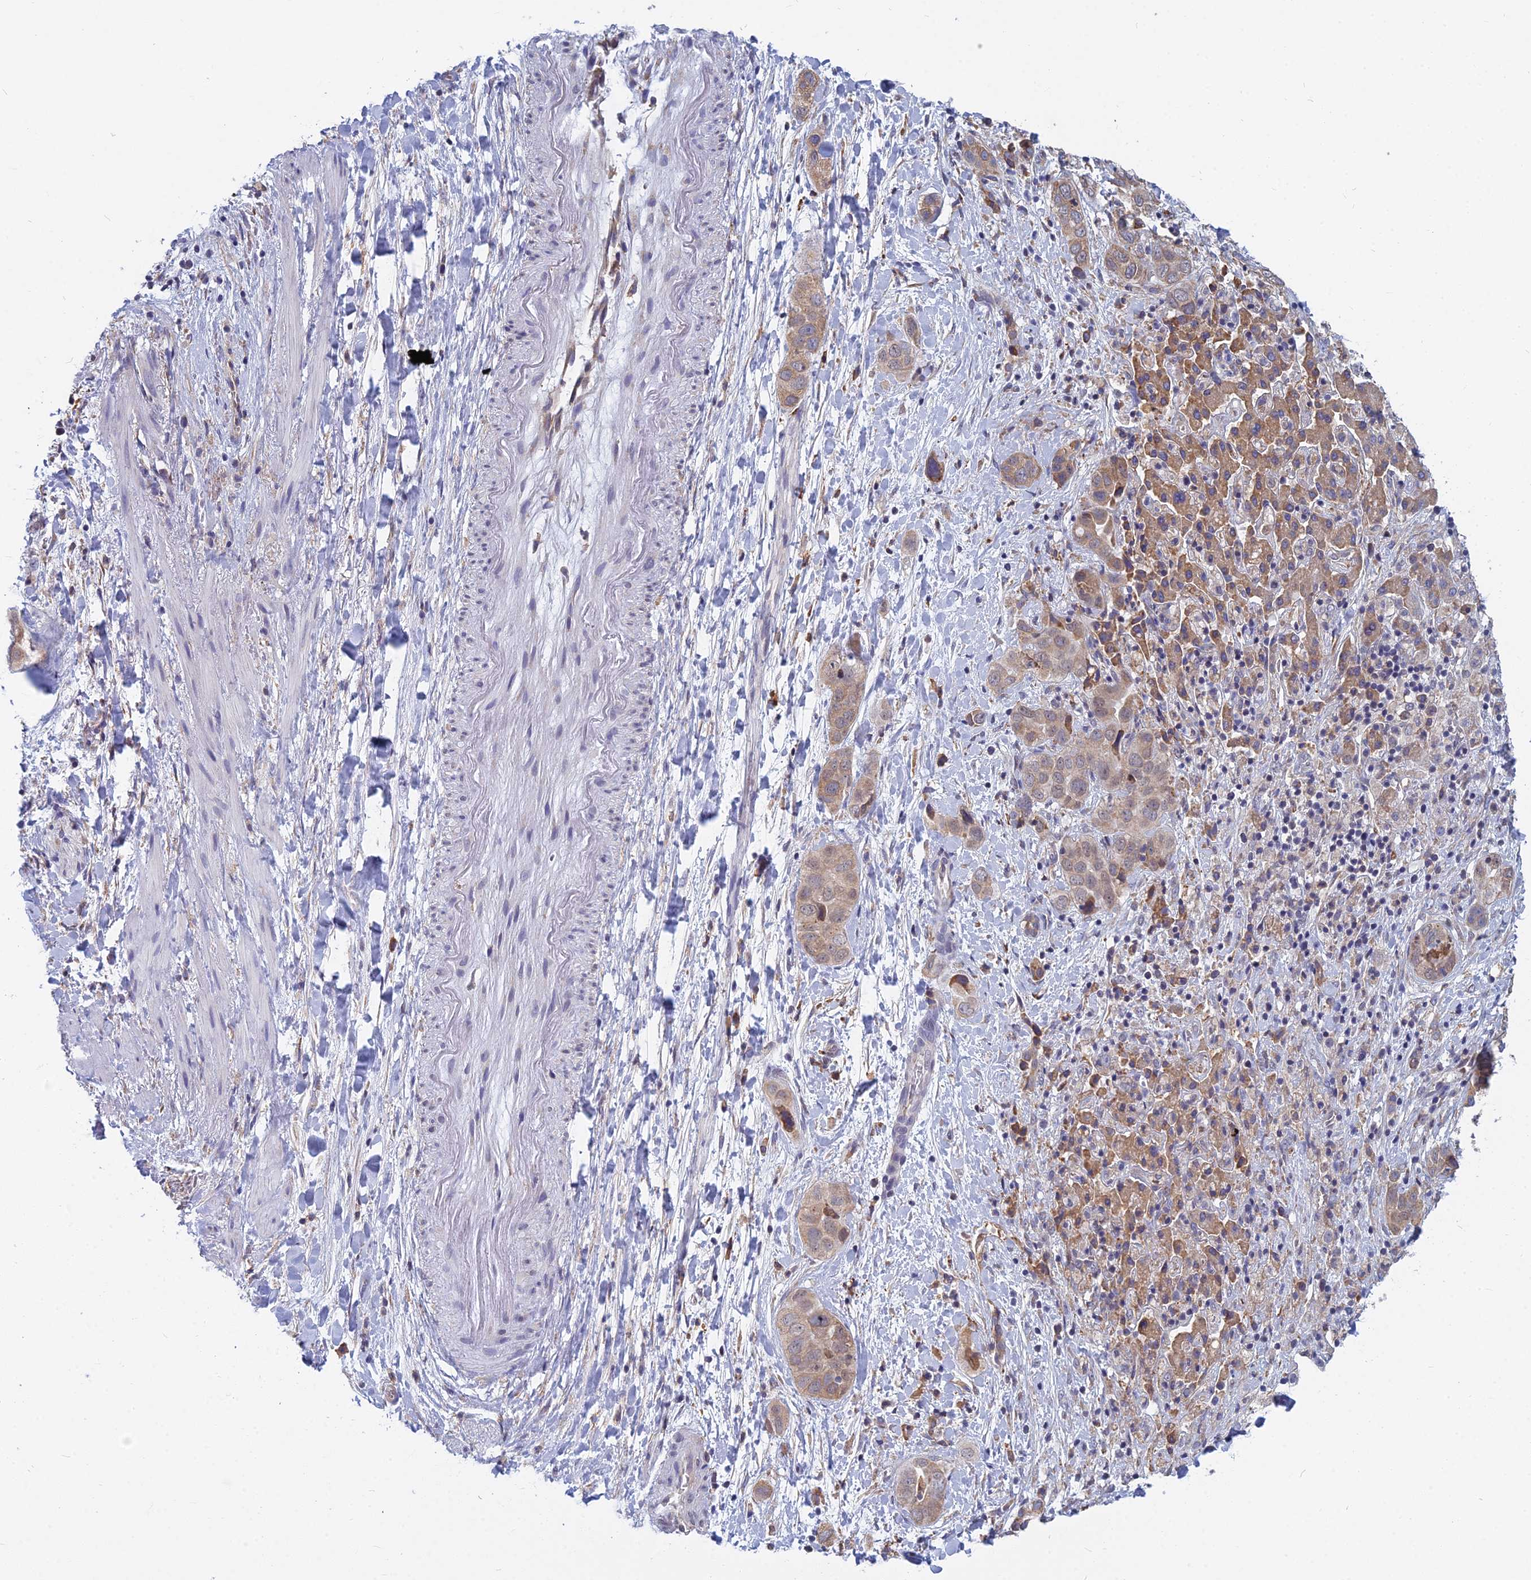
{"staining": {"intensity": "moderate", "quantity": ">75%", "location": "cytoplasmic/membranous"}, "tissue": "liver cancer", "cell_type": "Tumor cells", "image_type": "cancer", "snomed": [{"axis": "morphology", "description": "Cholangiocarcinoma"}, {"axis": "topography", "description": "Liver"}], "caption": "Immunohistochemistry staining of liver cancer, which exhibits medium levels of moderate cytoplasmic/membranous positivity in about >75% of tumor cells indicating moderate cytoplasmic/membranous protein expression. The staining was performed using DAB (brown) for protein detection and nuclei were counterstained in hematoxylin (blue).", "gene": "KIAA1143", "patient": {"sex": "female", "age": 52}}